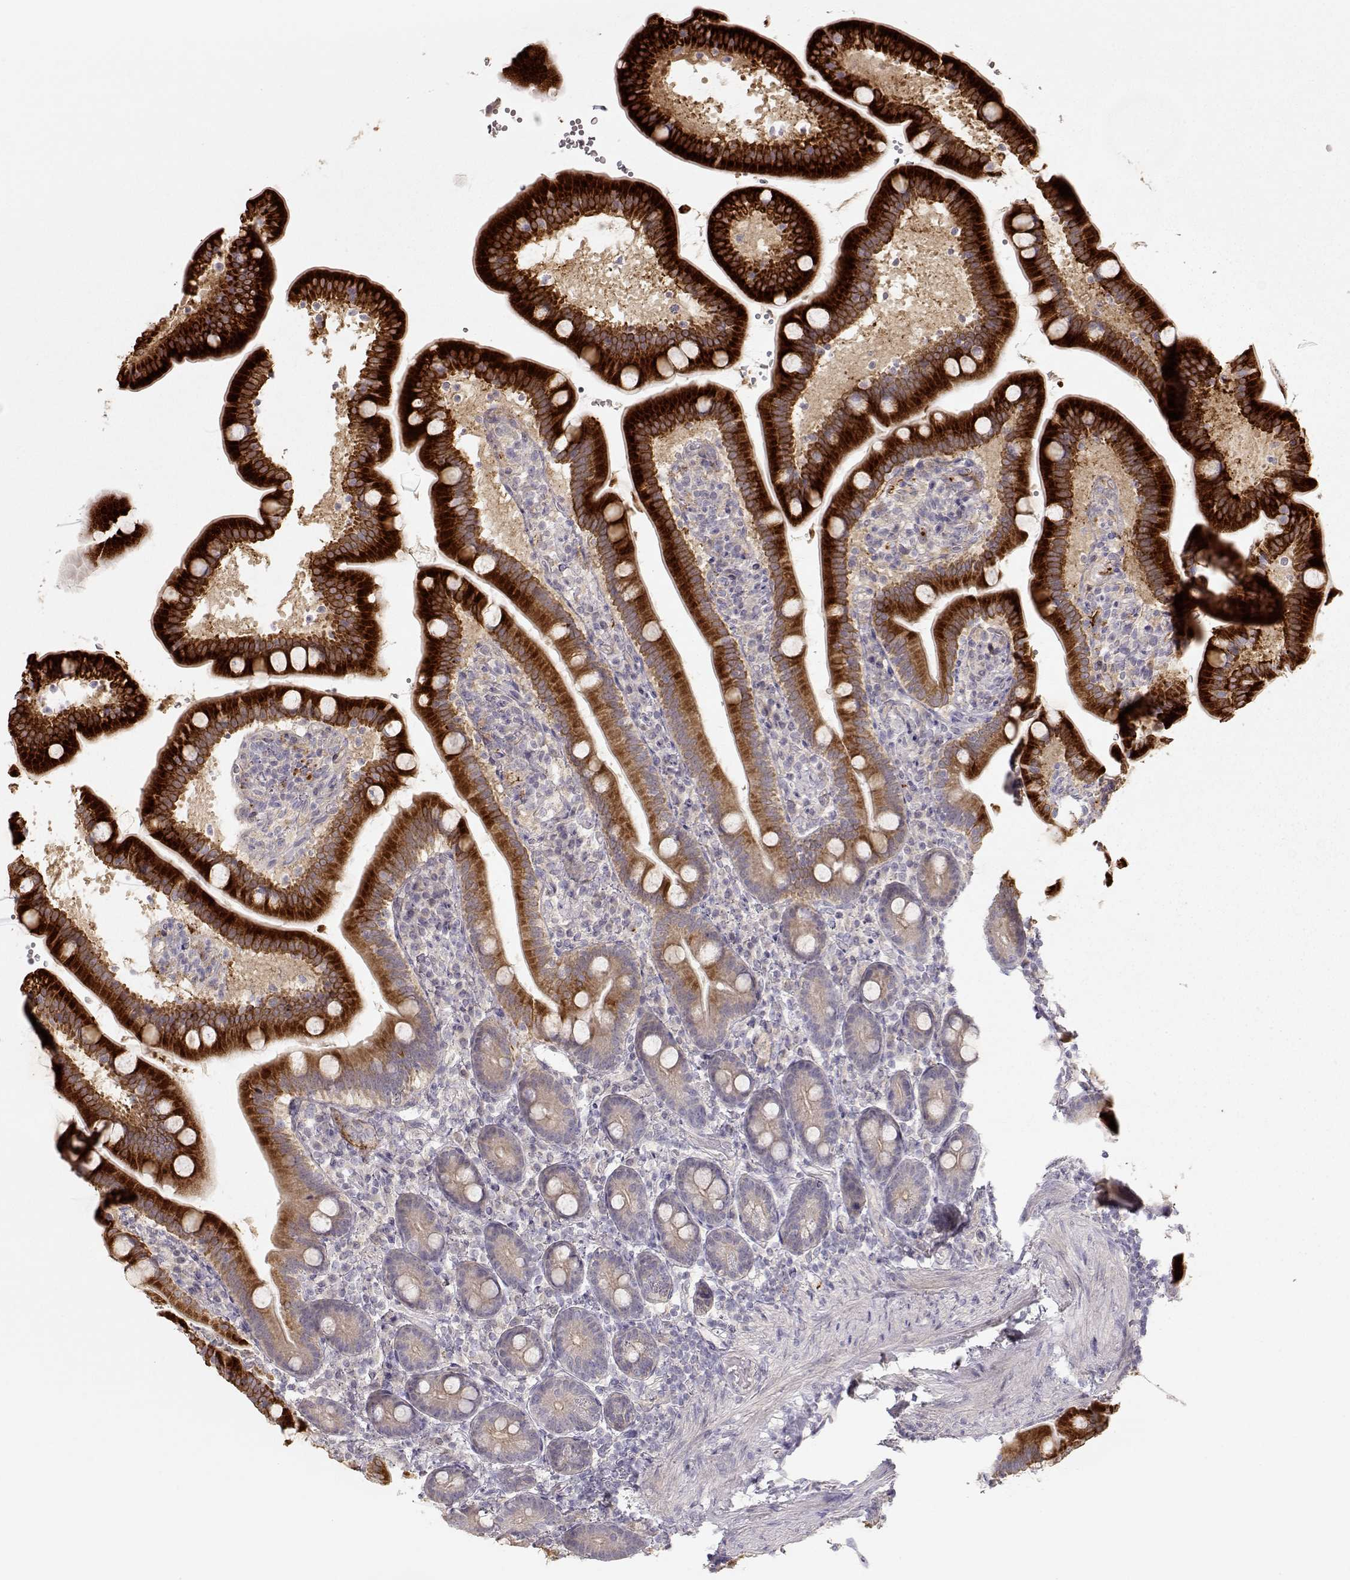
{"staining": {"intensity": "strong", "quantity": "25%-75%", "location": "cytoplasmic/membranous"}, "tissue": "small intestine", "cell_type": "Glandular cells", "image_type": "normal", "snomed": [{"axis": "morphology", "description": "Normal tissue, NOS"}, {"axis": "topography", "description": "Small intestine"}], "caption": "This micrograph displays benign small intestine stained with immunohistochemistry to label a protein in brown. The cytoplasmic/membranous of glandular cells show strong positivity for the protein. Nuclei are counter-stained blue.", "gene": "ARHGAP8", "patient": {"sex": "male", "age": 66}}